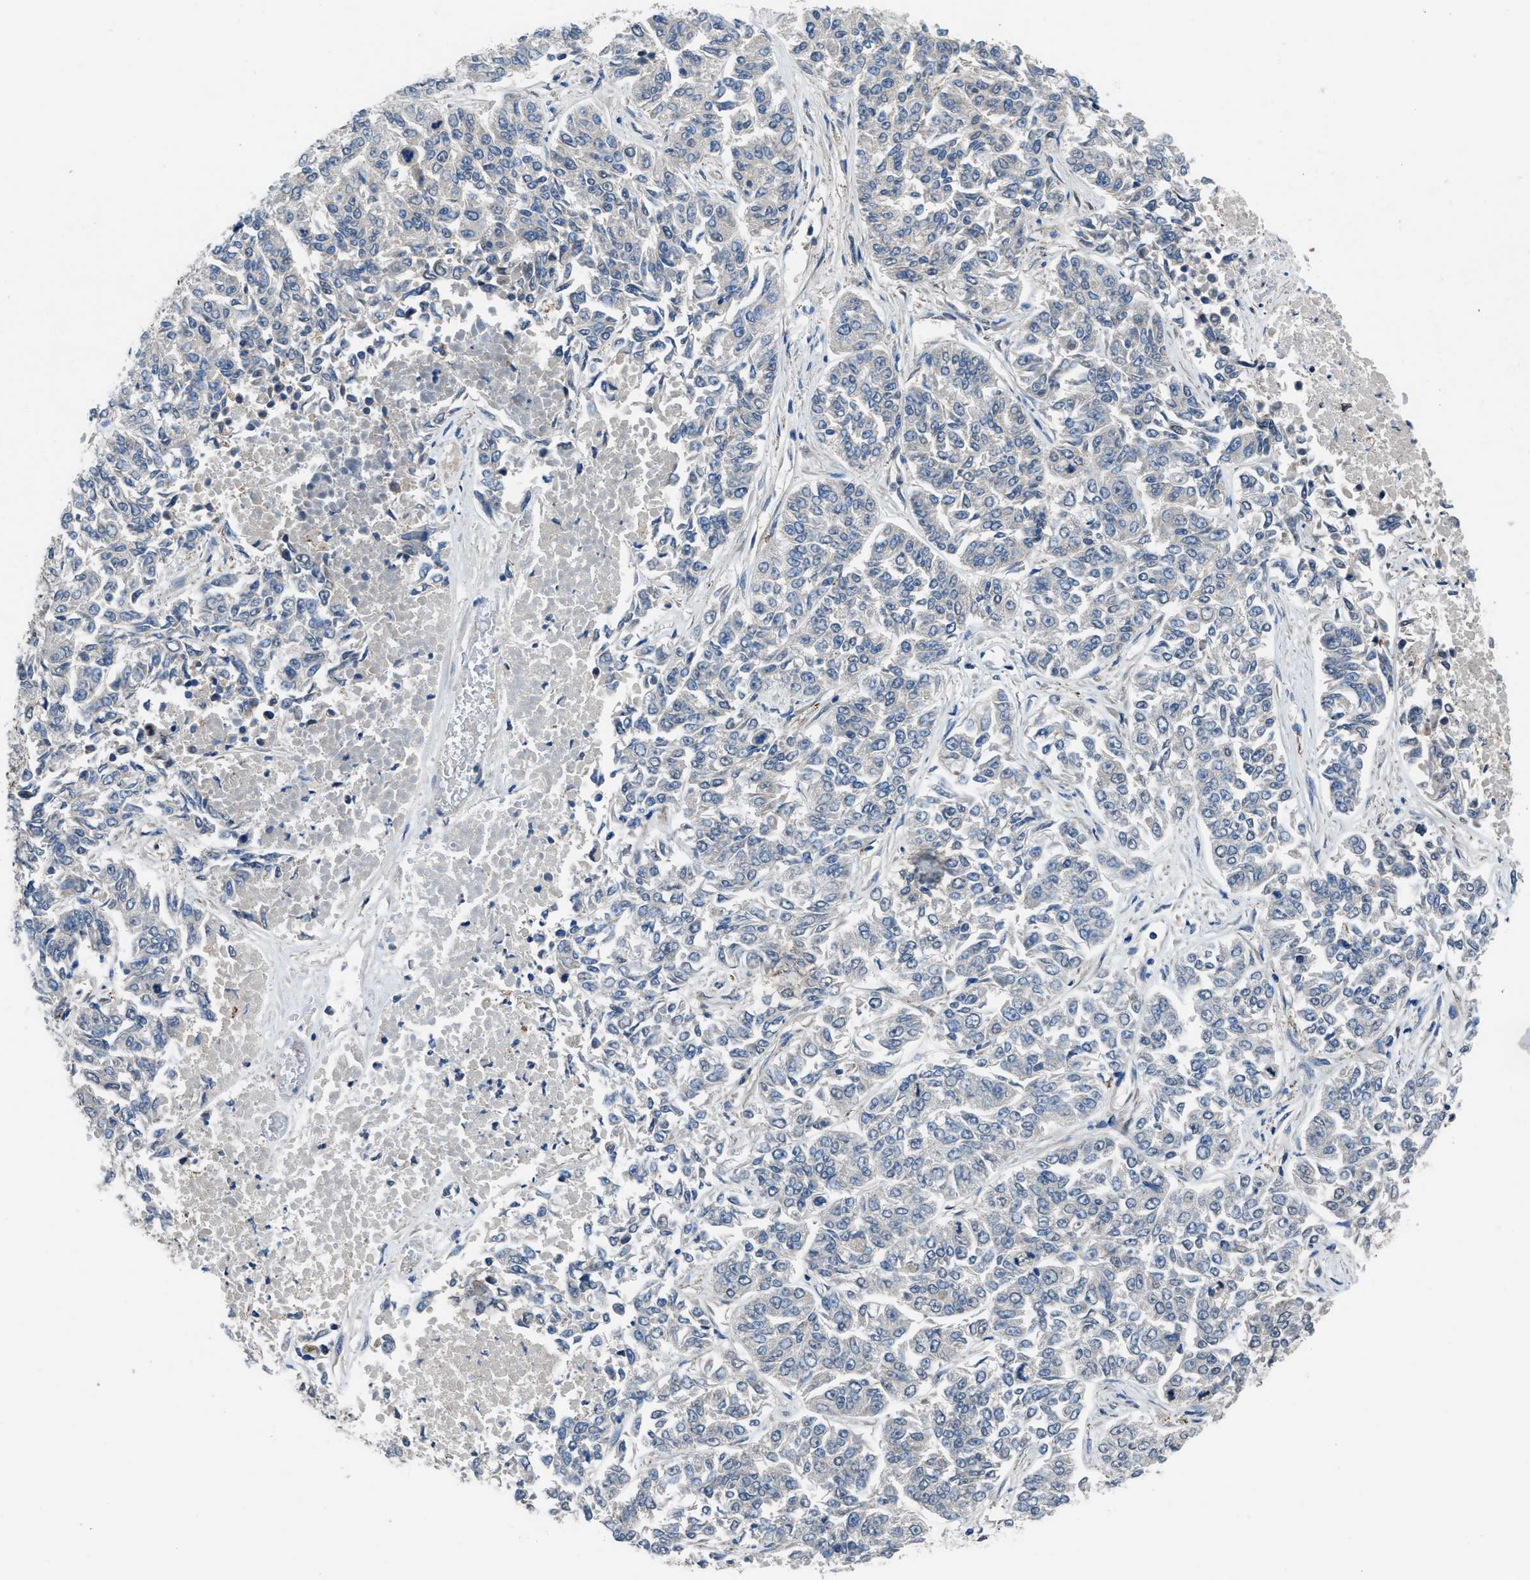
{"staining": {"intensity": "negative", "quantity": "none", "location": "none"}, "tissue": "lung cancer", "cell_type": "Tumor cells", "image_type": "cancer", "snomed": [{"axis": "morphology", "description": "Adenocarcinoma, NOS"}, {"axis": "topography", "description": "Lung"}], "caption": "Immunohistochemistry (IHC) of human lung cancer (adenocarcinoma) exhibits no expression in tumor cells. The staining was performed using DAB (3,3'-diaminobenzidine) to visualize the protein expression in brown, while the nuclei were stained in blue with hematoxylin (Magnification: 20x).", "gene": "NPEPL1", "patient": {"sex": "male", "age": 84}}